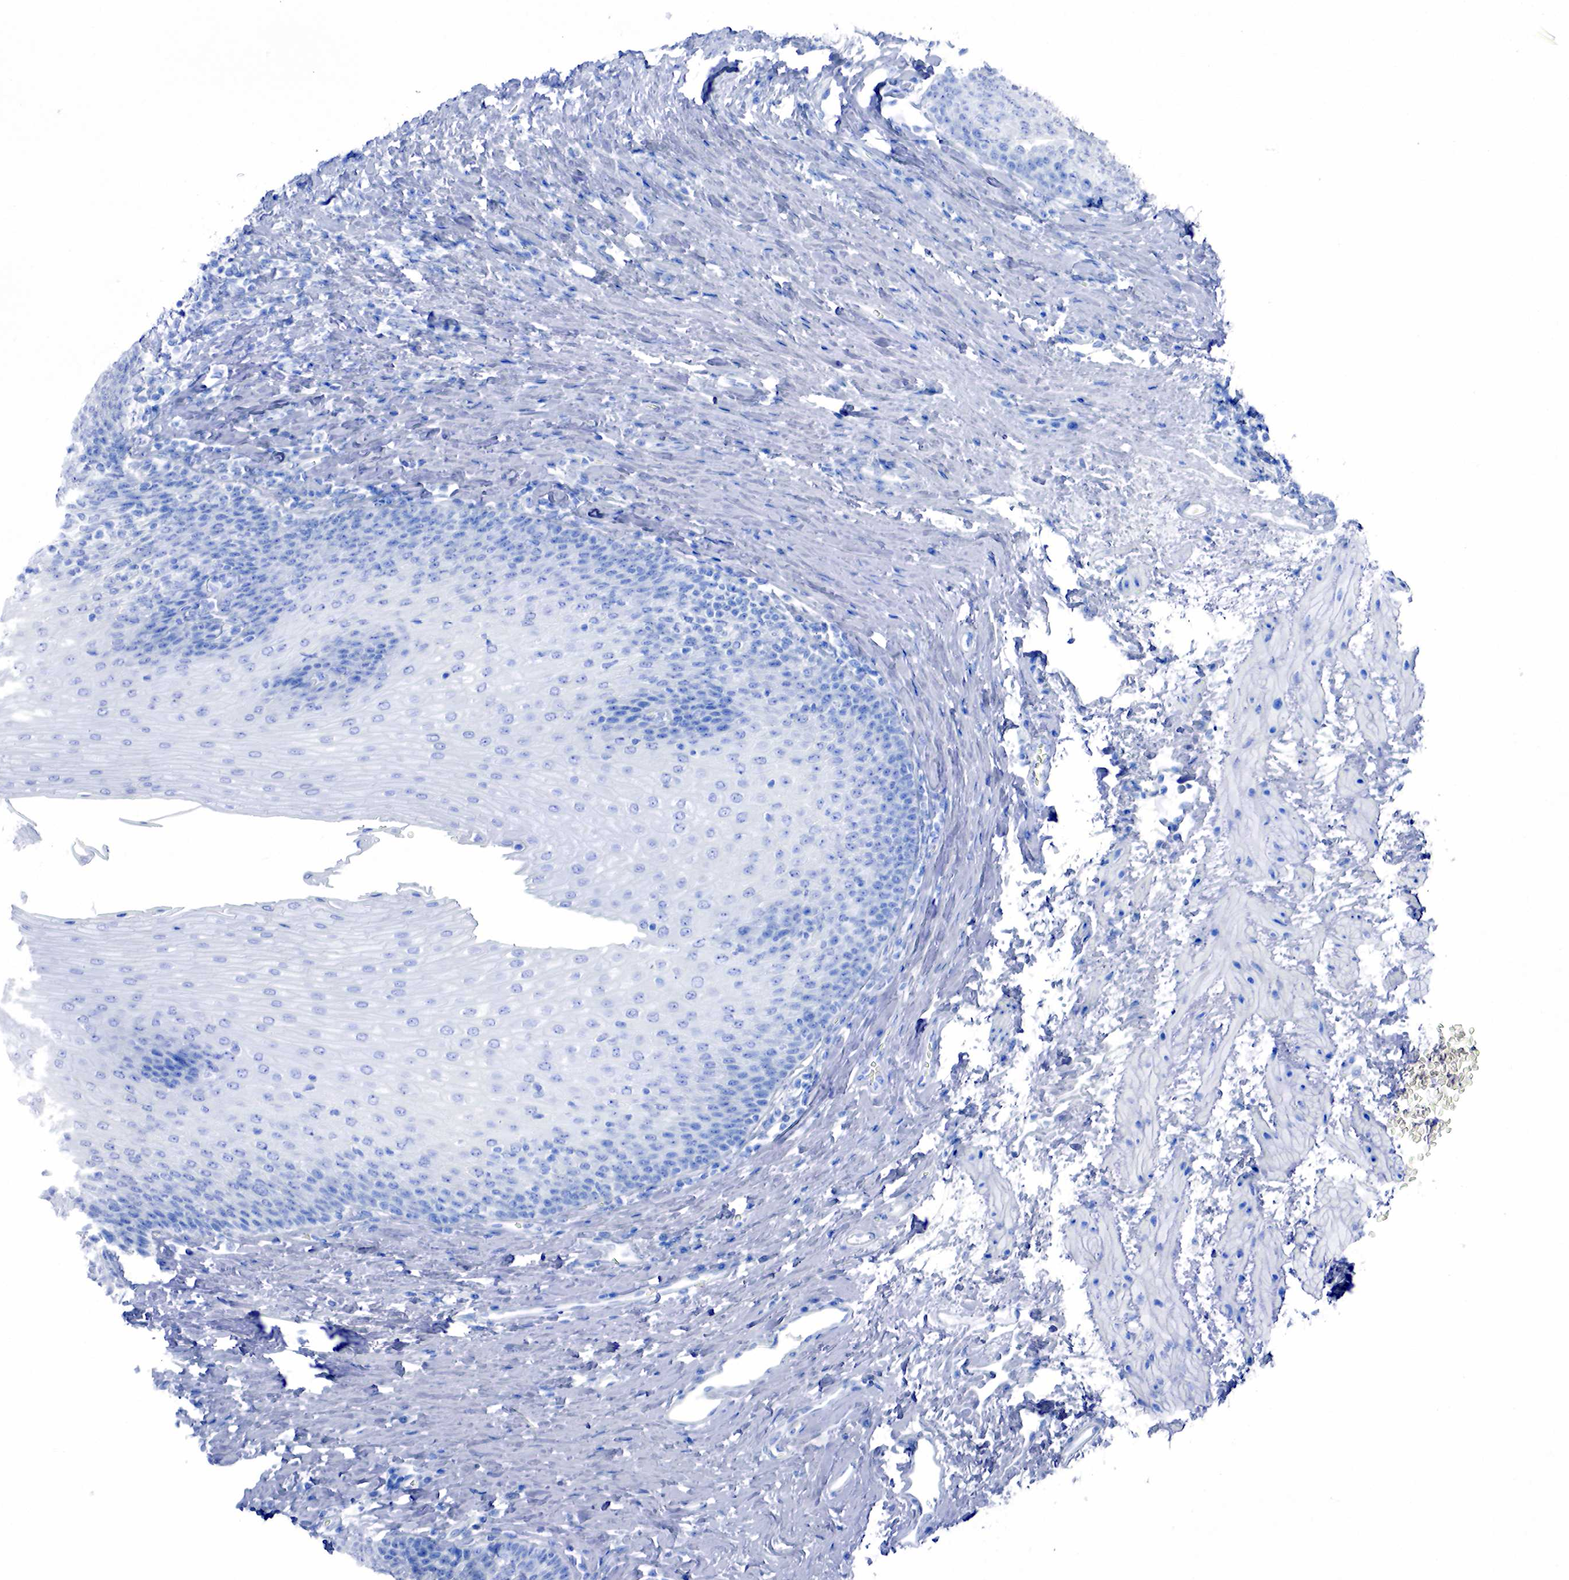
{"staining": {"intensity": "negative", "quantity": "none", "location": "none"}, "tissue": "esophagus", "cell_type": "Squamous epithelial cells", "image_type": "normal", "snomed": [{"axis": "morphology", "description": "Normal tissue, NOS"}, {"axis": "topography", "description": "Esophagus"}], "caption": "Human esophagus stained for a protein using immunohistochemistry (IHC) demonstrates no staining in squamous epithelial cells.", "gene": "ESR1", "patient": {"sex": "female", "age": 61}}